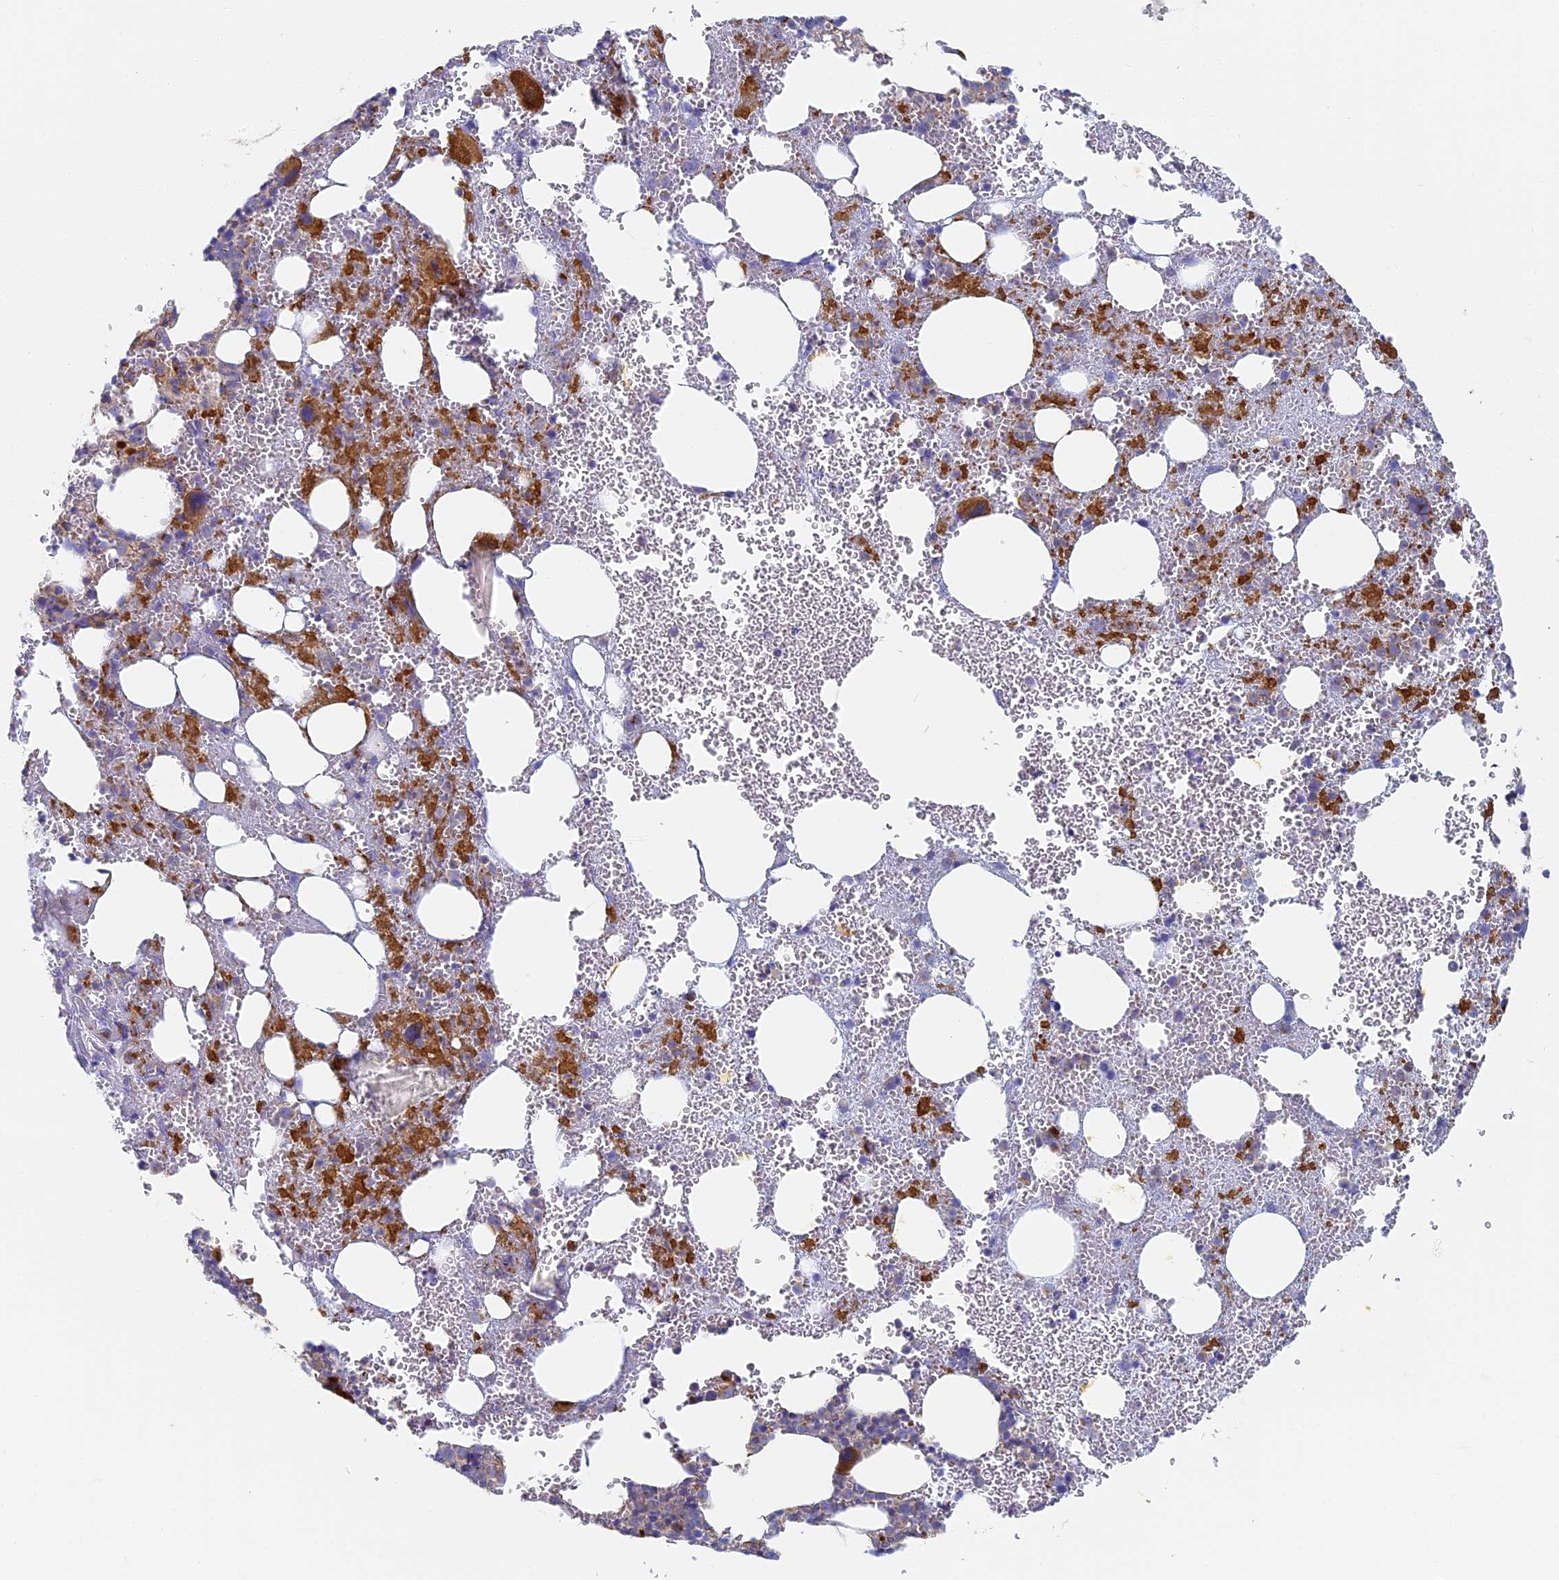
{"staining": {"intensity": "strong", "quantity": "25%-75%", "location": "cytoplasmic/membranous"}, "tissue": "bone marrow", "cell_type": "Hematopoietic cells", "image_type": "normal", "snomed": [{"axis": "morphology", "description": "Normal tissue, NOS"}, {"axis": "topography", "description": "Bone marrow"}], "caption": "Protein expression analysis of unremarkable bone marrow reveals strong cytoplasmic/membranous staining in approximately 25%-75% of hematopoietic cells. The protein is stained brown, and the nuclei are stained in blue (DAB (3,3'-diaminobenzidine) IHC with brightfield microscopy, high magnification).", "gene": "DDA1", "patient": {"sex": "male", "age": 61}}